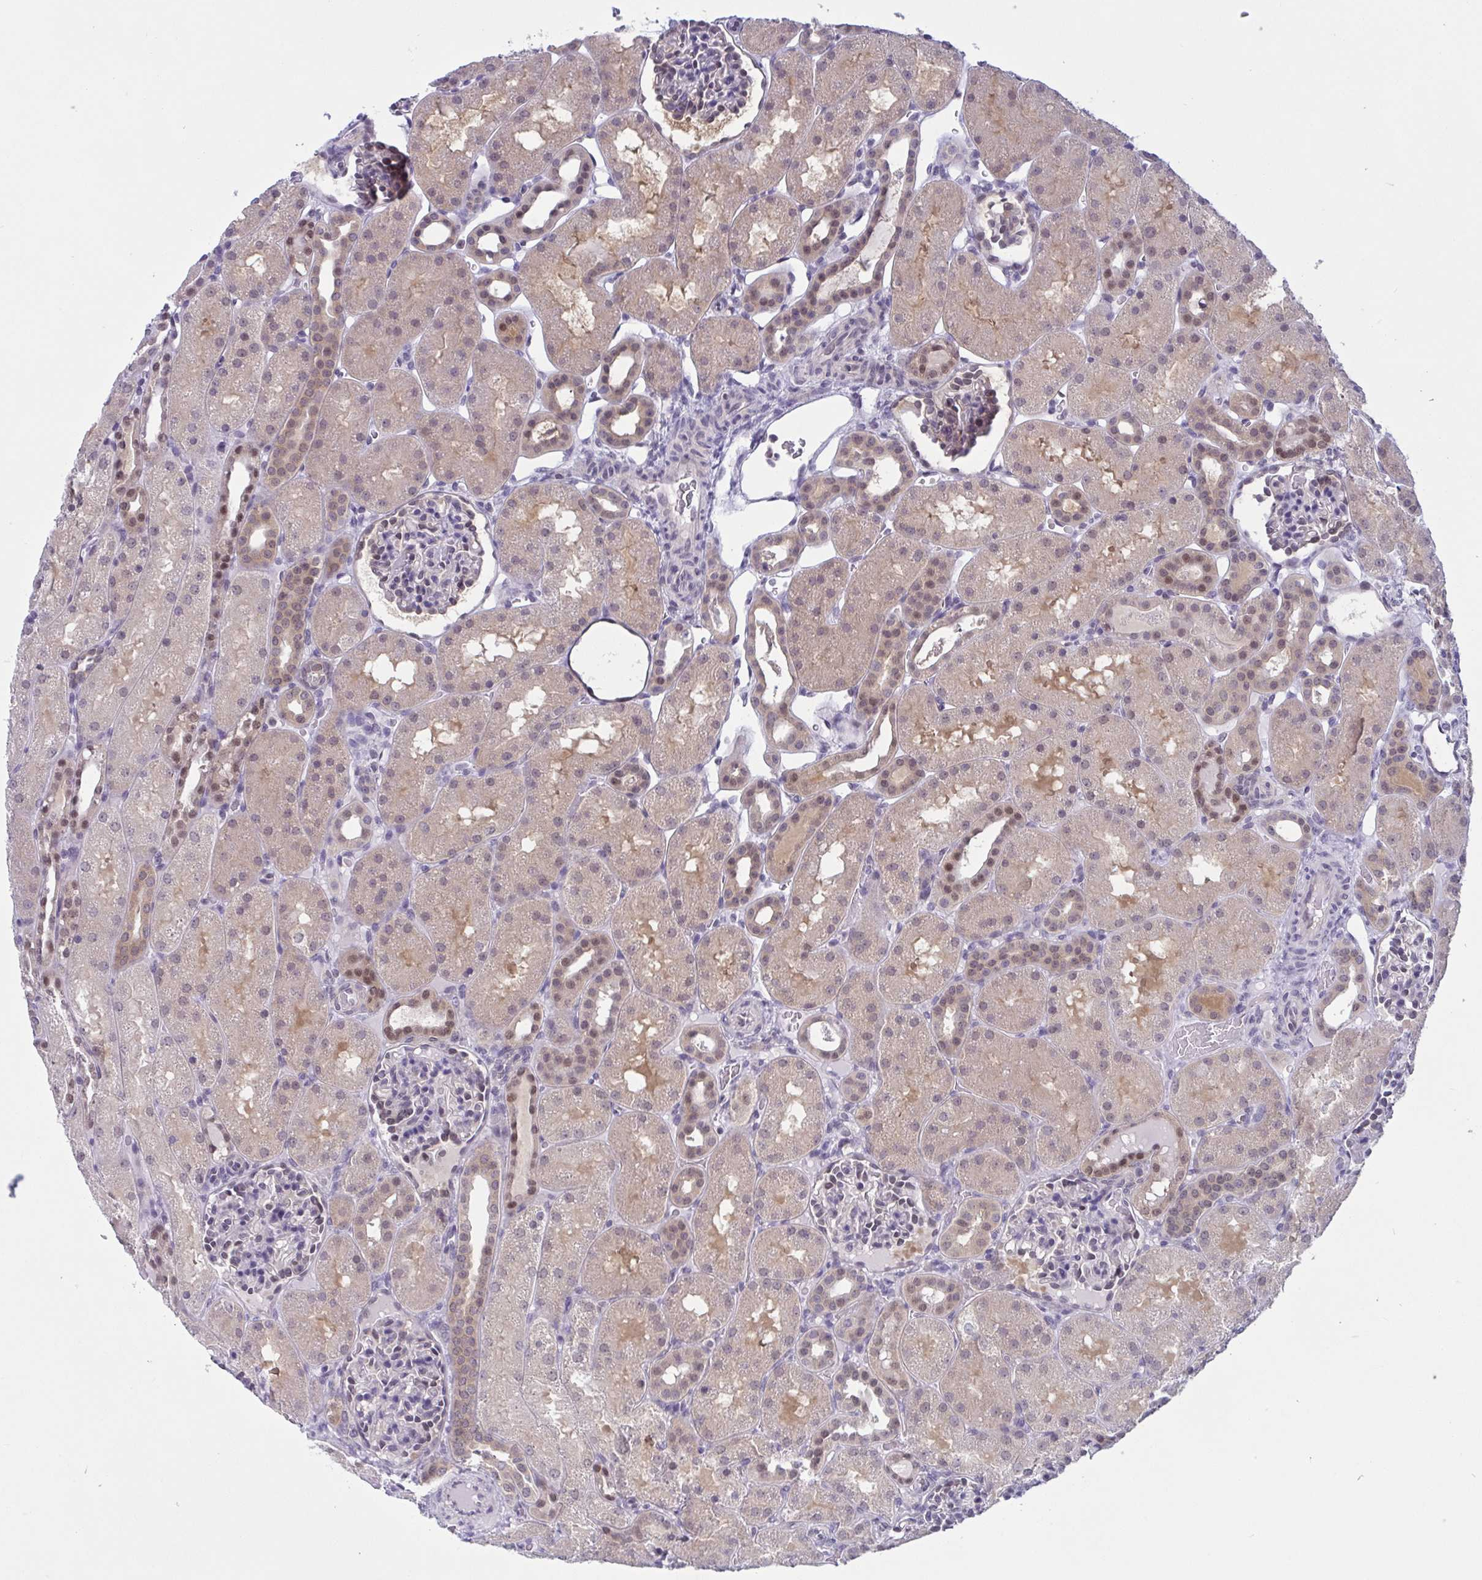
{"staining": {"intensity": "weak", "quantity": "<25%", "location": "nuclear"}, "tissue": "kidney", "cell_type": "Cells in glomeruli", "image_type": "normal", "snomed": [{"axis": "morphology", "description": "Normal tissue, NOS"}, {"axis": "topography", "description": "Kidney"}], "caption": "Immunohistochemistry (IHC) of normal human kidney exhibits no positivity in cells in glomeruli.", "gene": "TSN", "patient": {"sex": "male", "age": 2}}